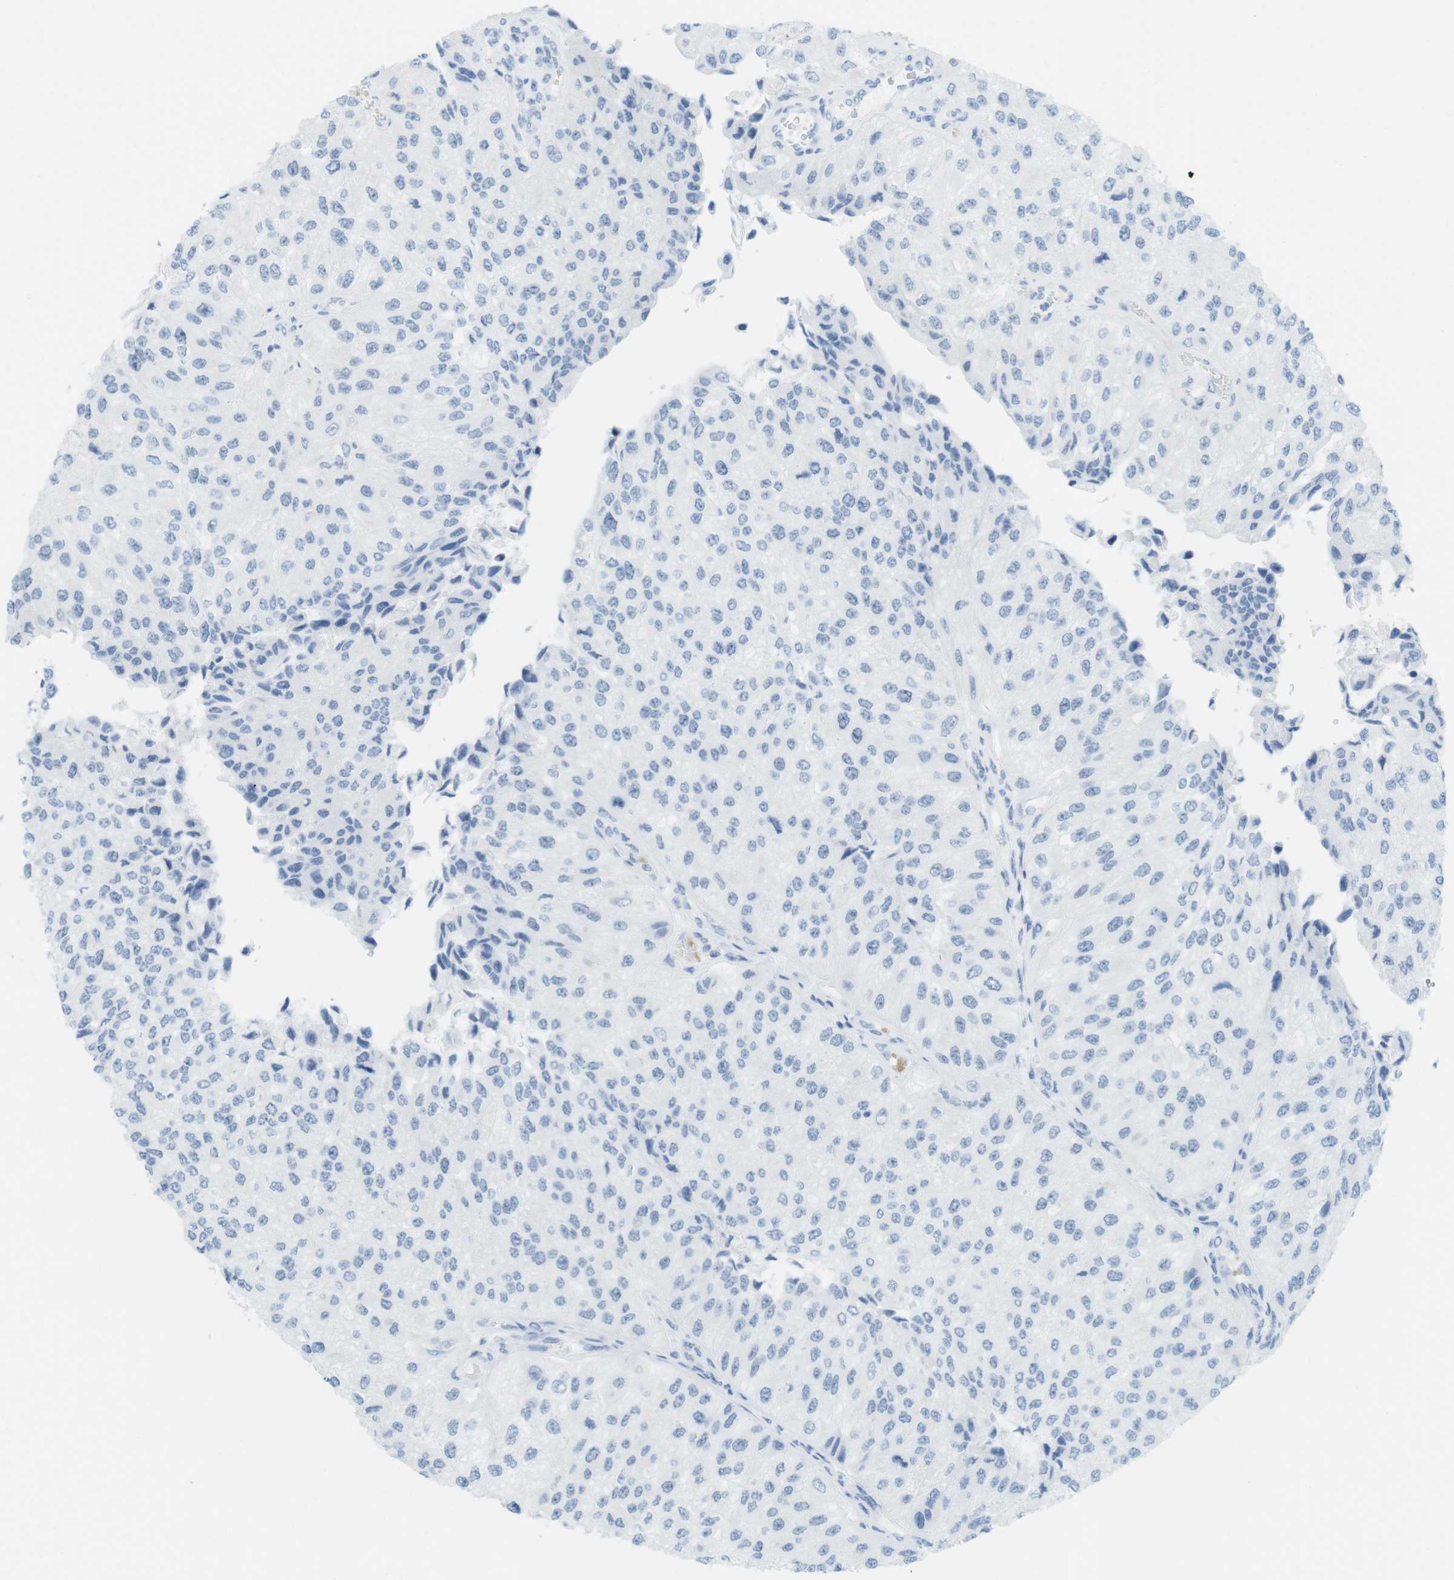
{"staining": {"intensity": "negative", "quantity": "none", "location": "none"}, "tissue": "urothelial cancer", "cell_type": "Tumor cells", "image_type": "cancer", "snomed": [{"axis": "morphology", "description": "Urothelial carcinoma, High grade"}, {"axis": "topography", "description": "Kidney"}, {"axis": "topography", "description": "Urinary bladder"}], "caption": "High power microscopy histopathology image of an immunohistochemistry (IHC) histopathology image of urothelial carcinoma (high-grade), revealing no significant positivity in tumor cells.", "gene": "TNNT2", "patient": {"sex": "male", "age": 77}}